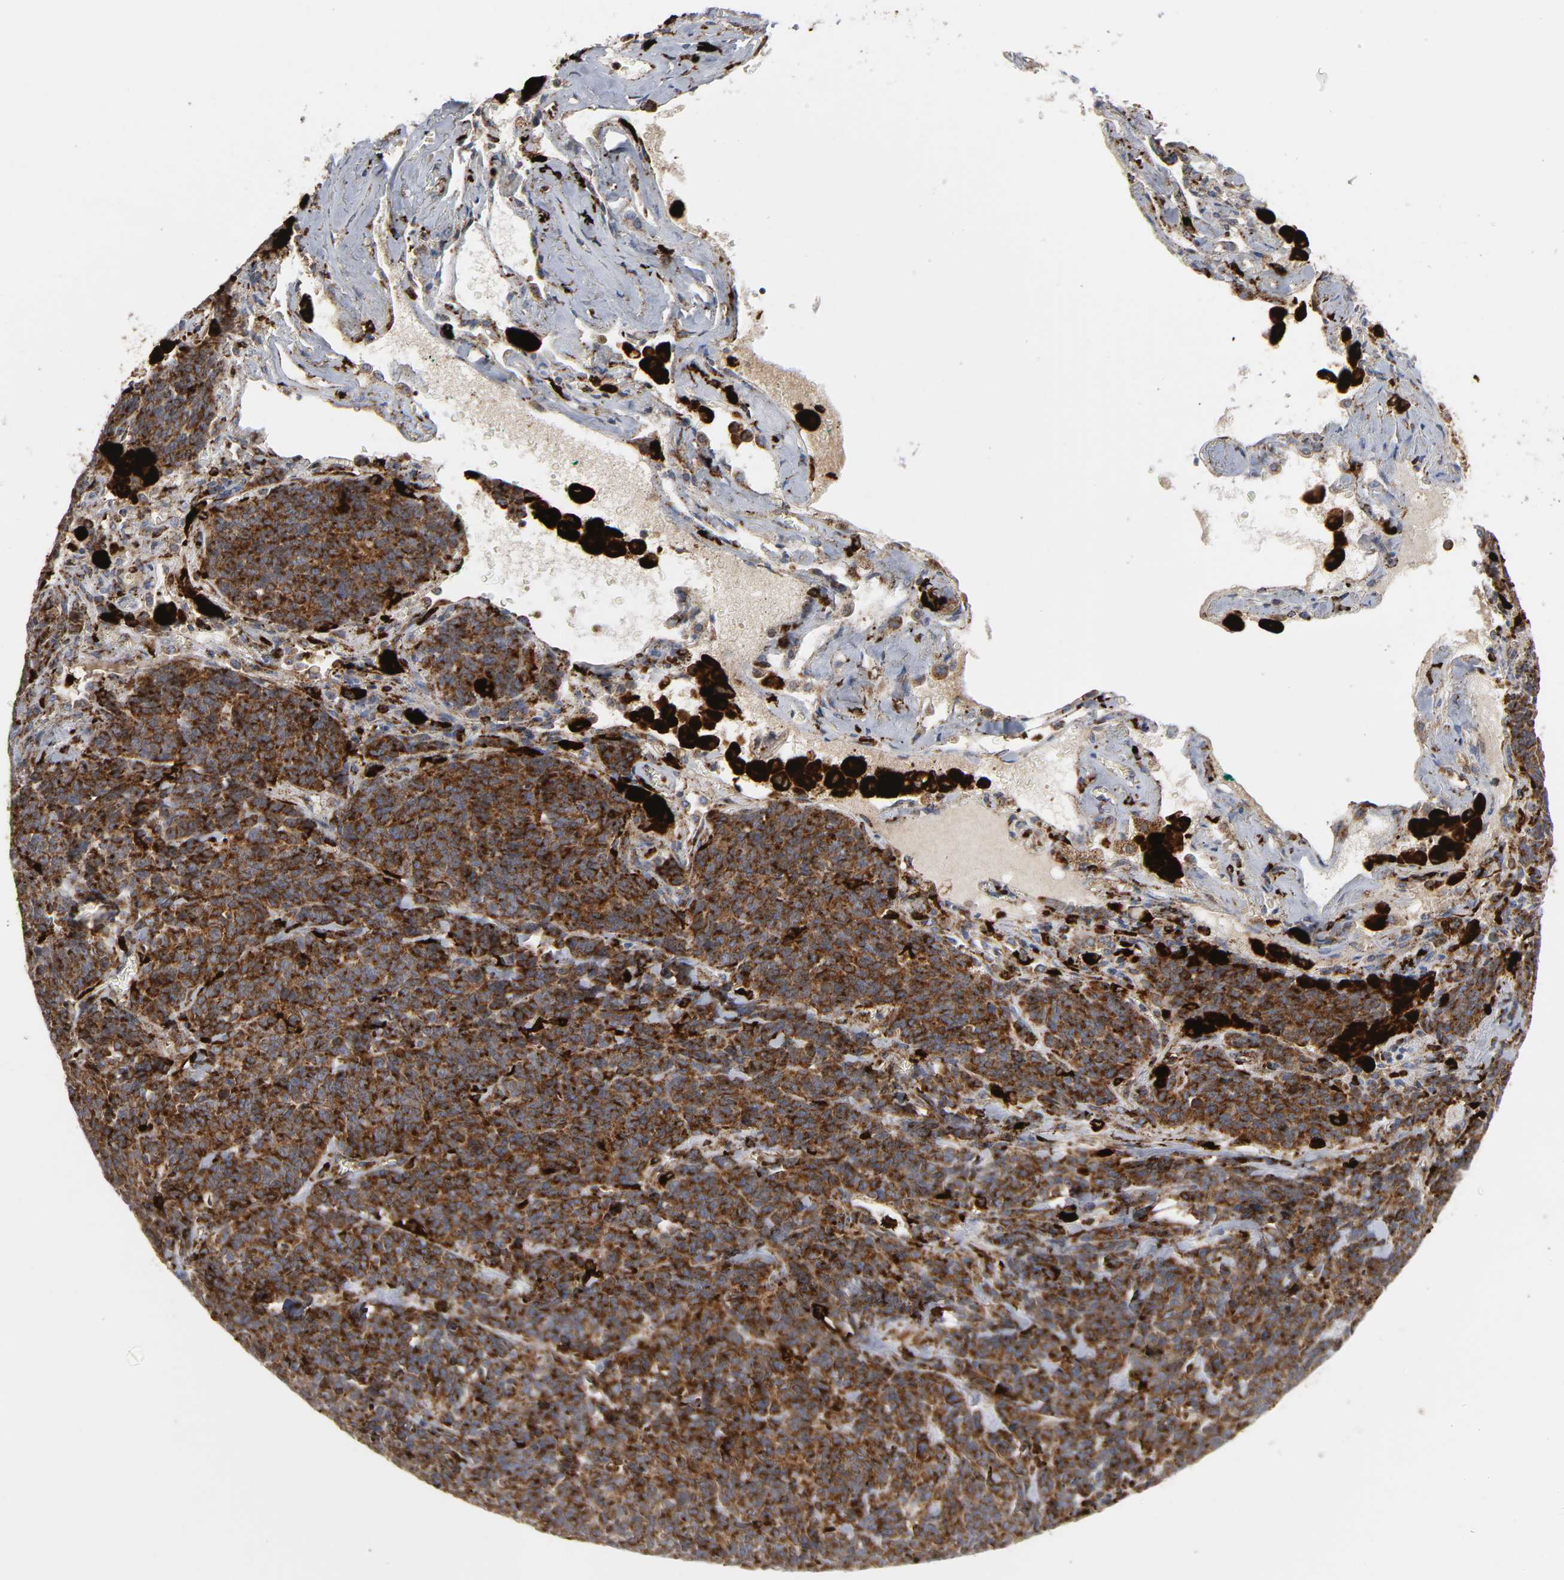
{"staining": {"intensity": "strong", "quantity": ">75%", "location": "cytoplasmic/membranous"}, "tissue": "lung cancer", "cell_type": "Tumor cells", "image_type": "cancer", "snomed": [{"axis": "morphology", "description": "Neoplasm, malignant, NOS"}, {"axis": "topography", "description": "Lung"}], "caption": "Lung cancer stained with DAB IHC displays high levels of strong cytoplasmic/membranous staining in approximately >75% of tumor cells.", "gene": "PSAP", "patient": {"sex": "female", "age": 58}}